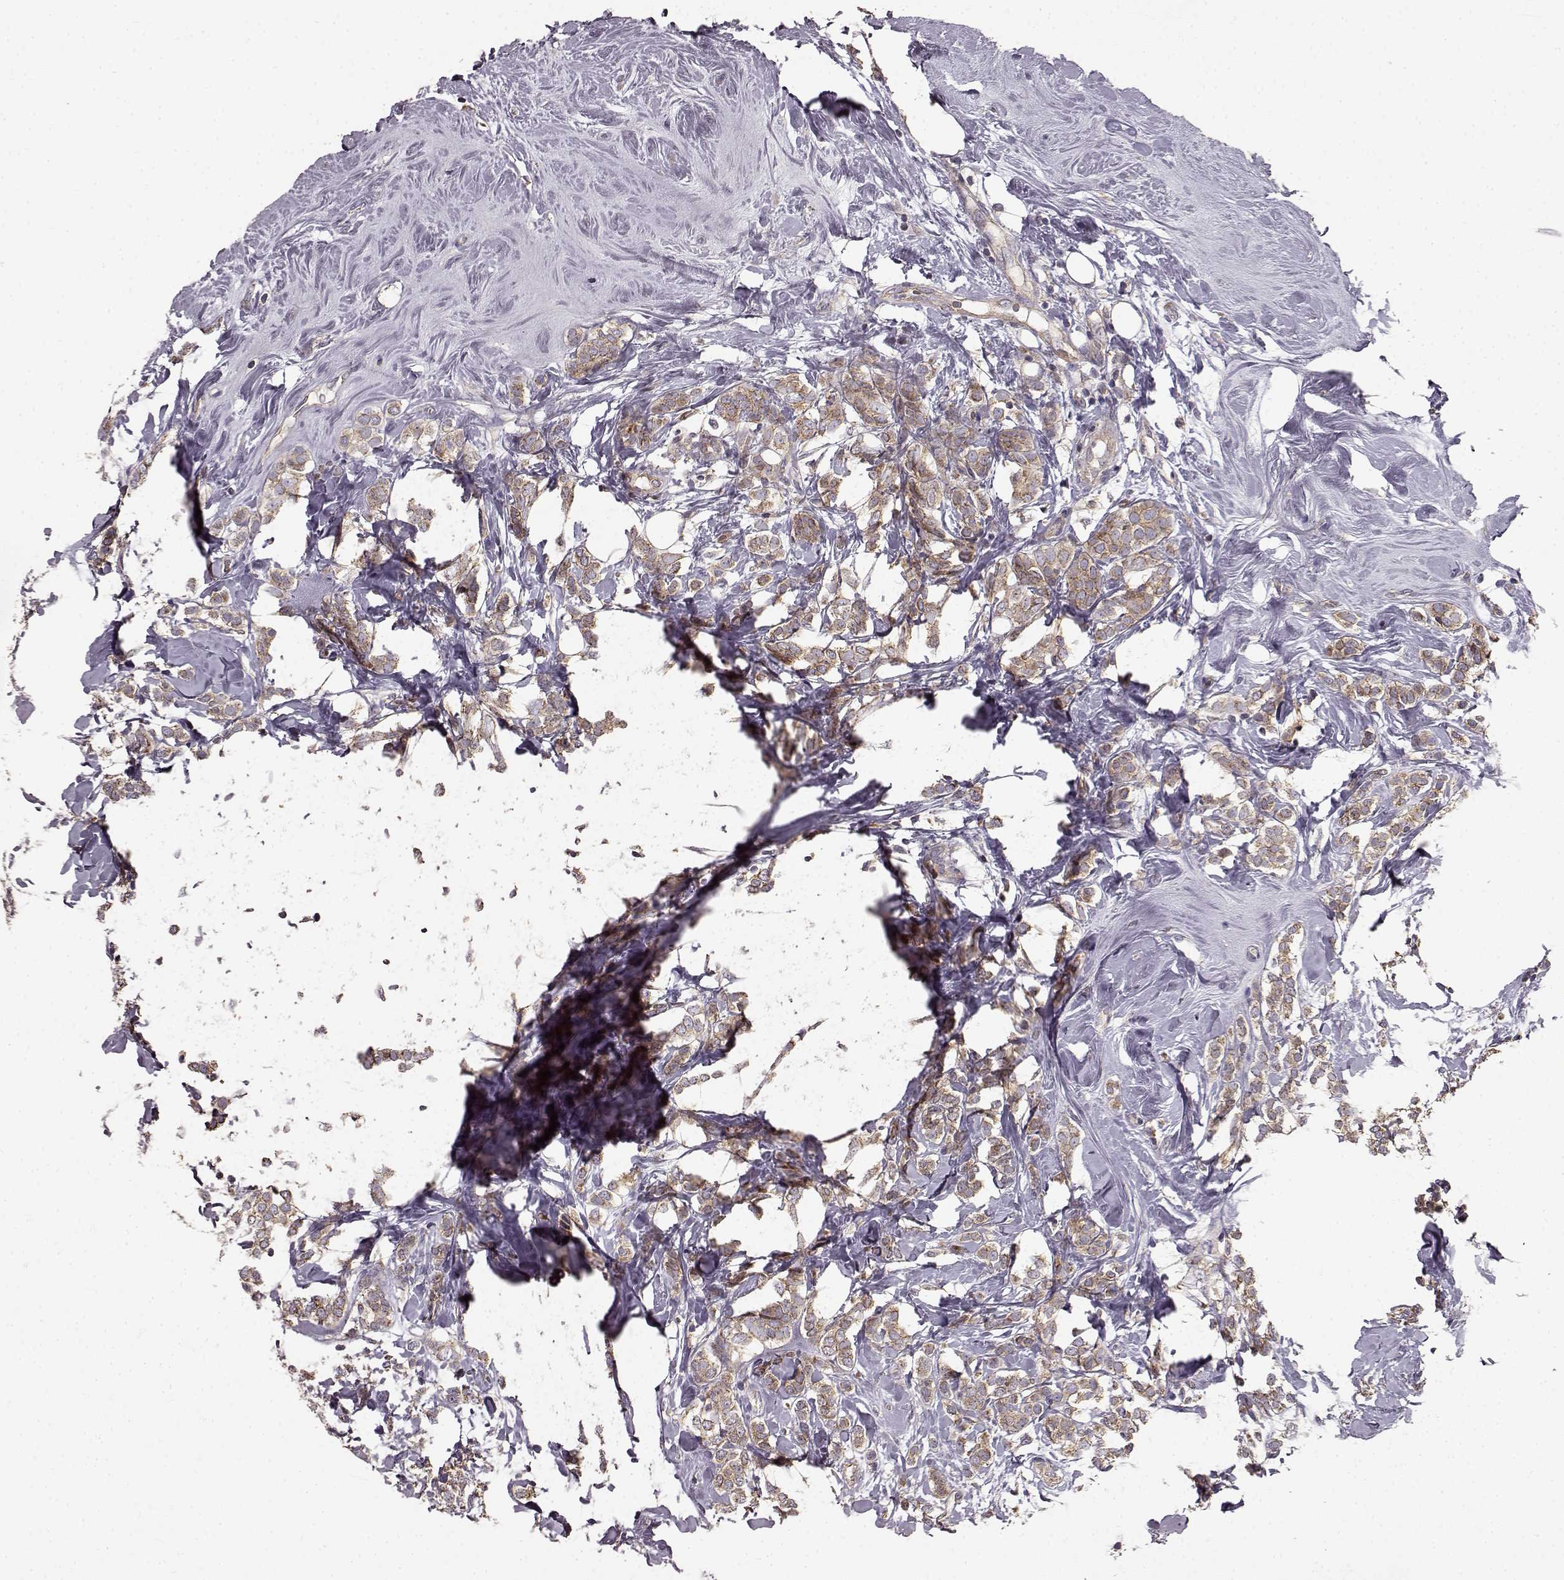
{"staining": {"intensity": "moderate", "quantity": ">75%", "location": "cytoplasmic/membranous"}, "tissue": "breast cancer", "cell_type": "Tumor cells", "image_type": "cancer", "snomed": [{"axis": "morphology", "description": "Lobular carcinoma"}, {"axis": "topography", "description": "Breast"}], "caption": "About >75% of tumor cells in breast lobular carcinoma demonstrate moderate cytoplasmic/membranous protein expression as visualized by brown immunohistochemical staining.", "gene": "ERBB3", "patient": {"sex": "female", "age": 49}}